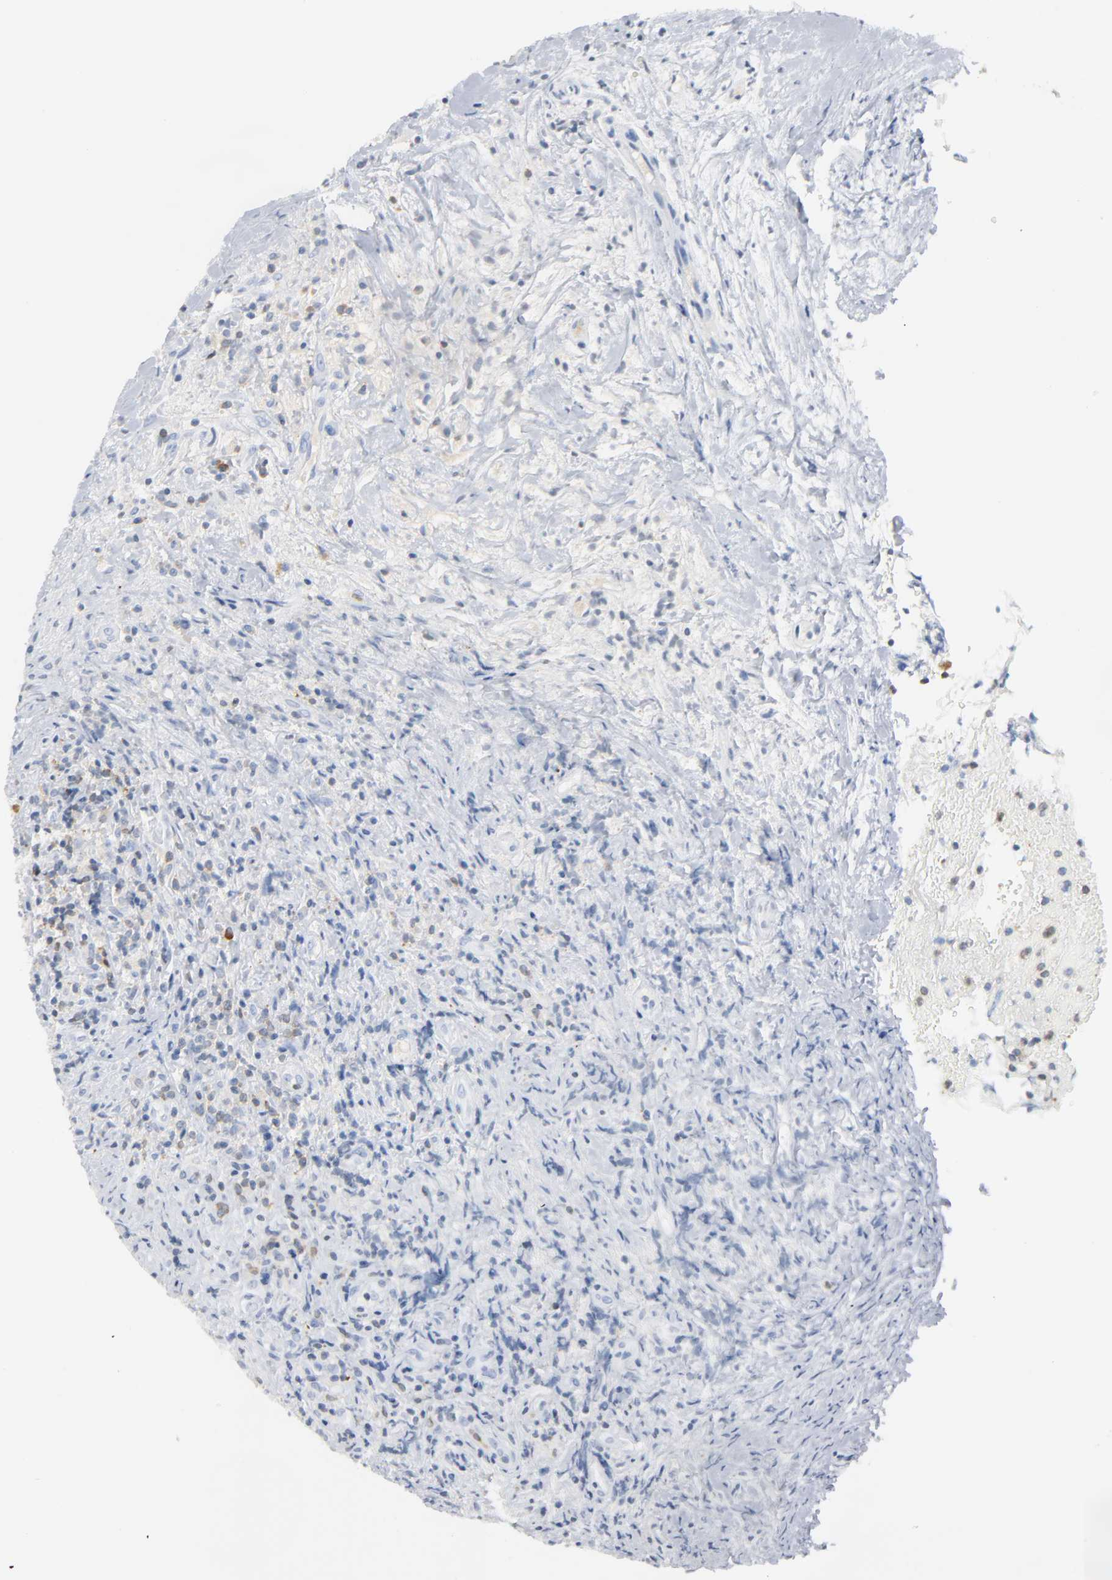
{"staining": {"intensity": "negative", "quantity": "none", "location": "none"}, "tissue": "lymphoma", "cell_type": "Tumor cells", "image_type": "cancer", "snomed": [{"axis": "morphology", "description": "Hodgkin's disease, NOS"}, {"axis": "topography", "description": "Lymph node"}], "caption": "A histopathology image of lymphoma stained for a protein reveals no brown staining in tumor cells.", "gene": "PTK2B", "patient": {"sex": "female", "age": 25}}